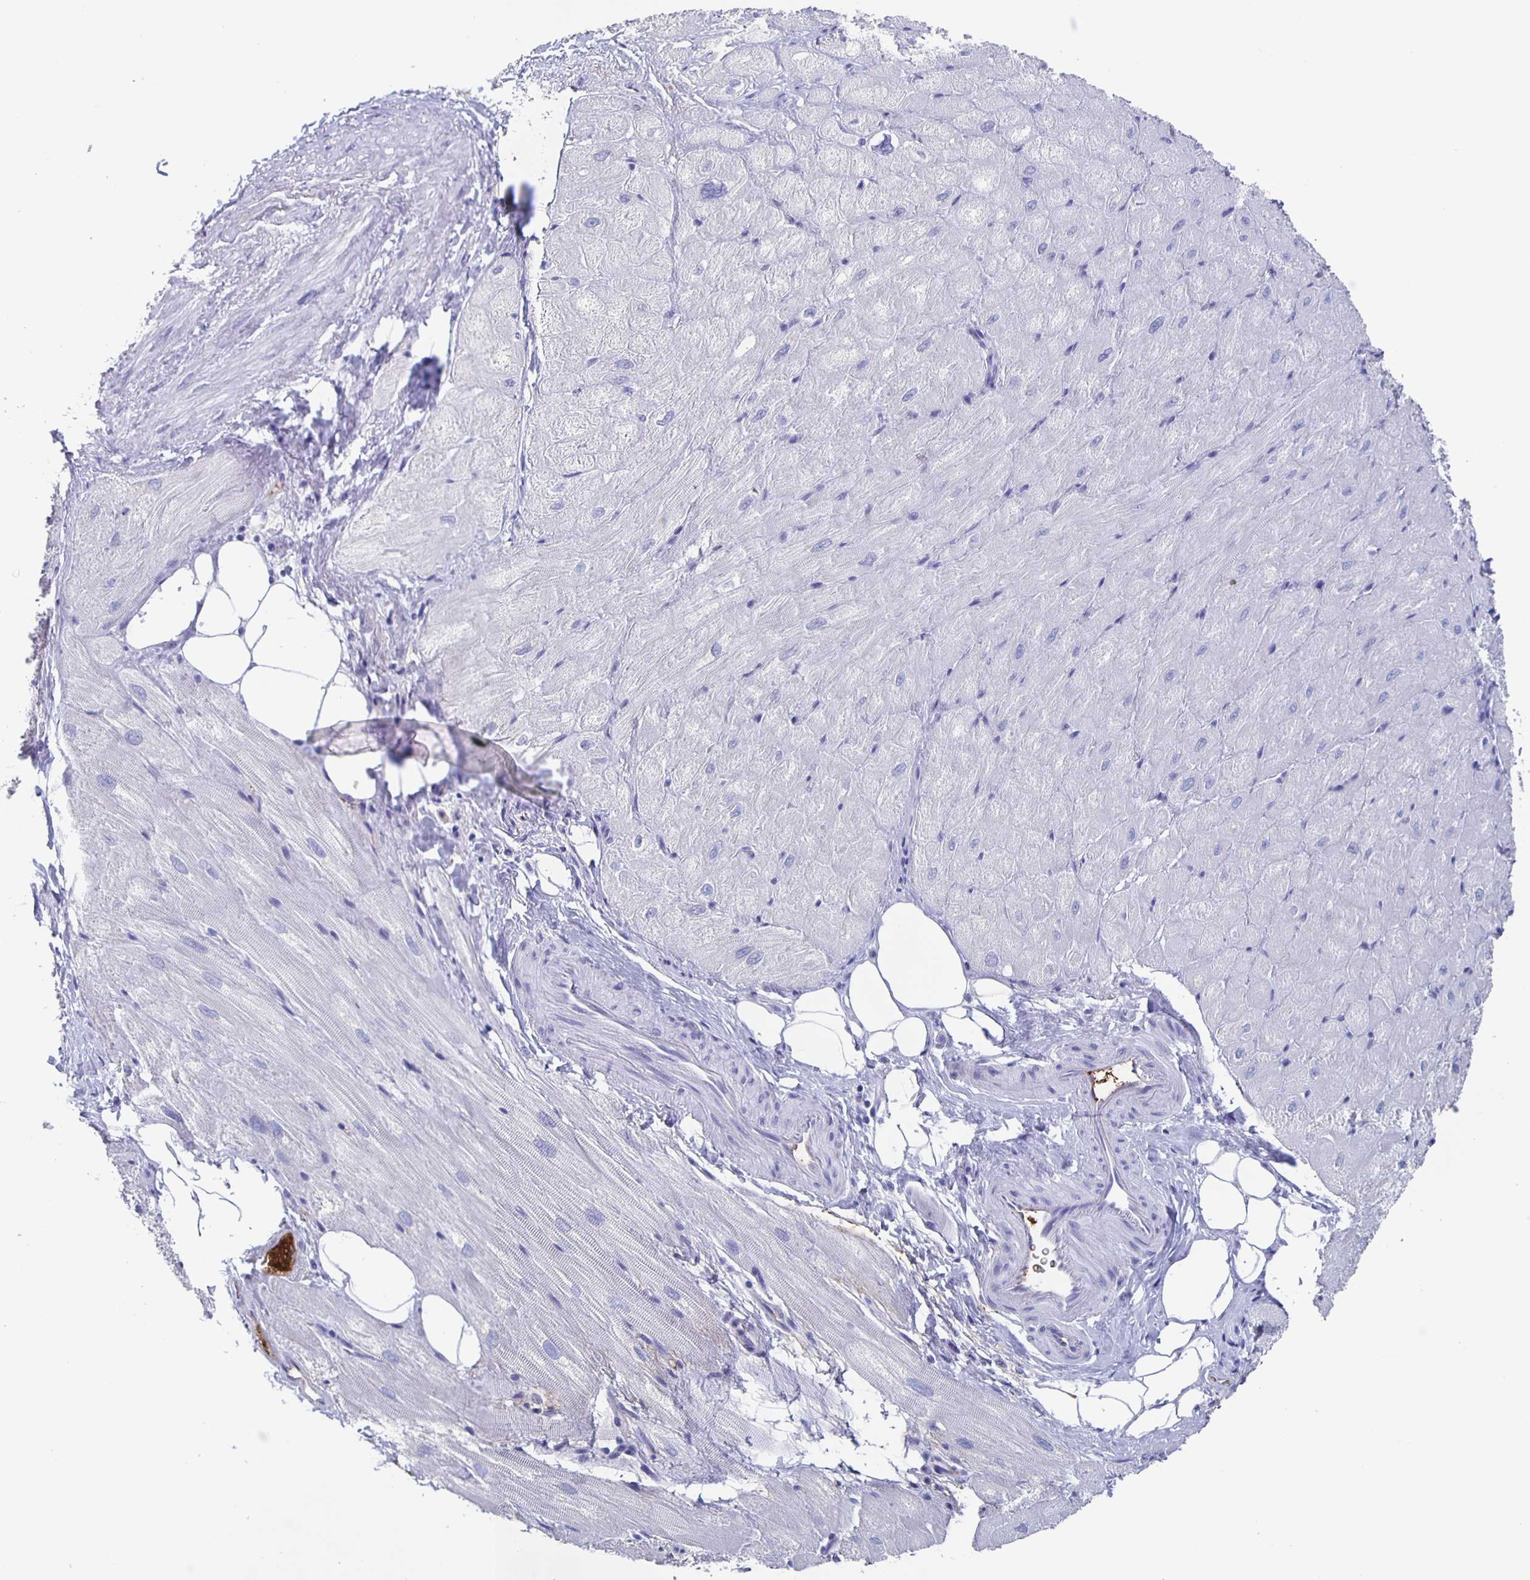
{"staining": {"intensity": "negative", "quantity": "none", "location": "none"}, "tissue": "heart muscle", "cell_type": "Cardiomyocytes", "image_type": "normal", "snomed": [{"axis": "morphology", "description": "Normal tissue, NOS"}, {"axis": "topography", "description": "Heart"}], "caption": "Cardiomyocytes show no significant positivity in benign heart muscle.", "gene": "FGA", "patient": {"sex": "male", "age": 62}}